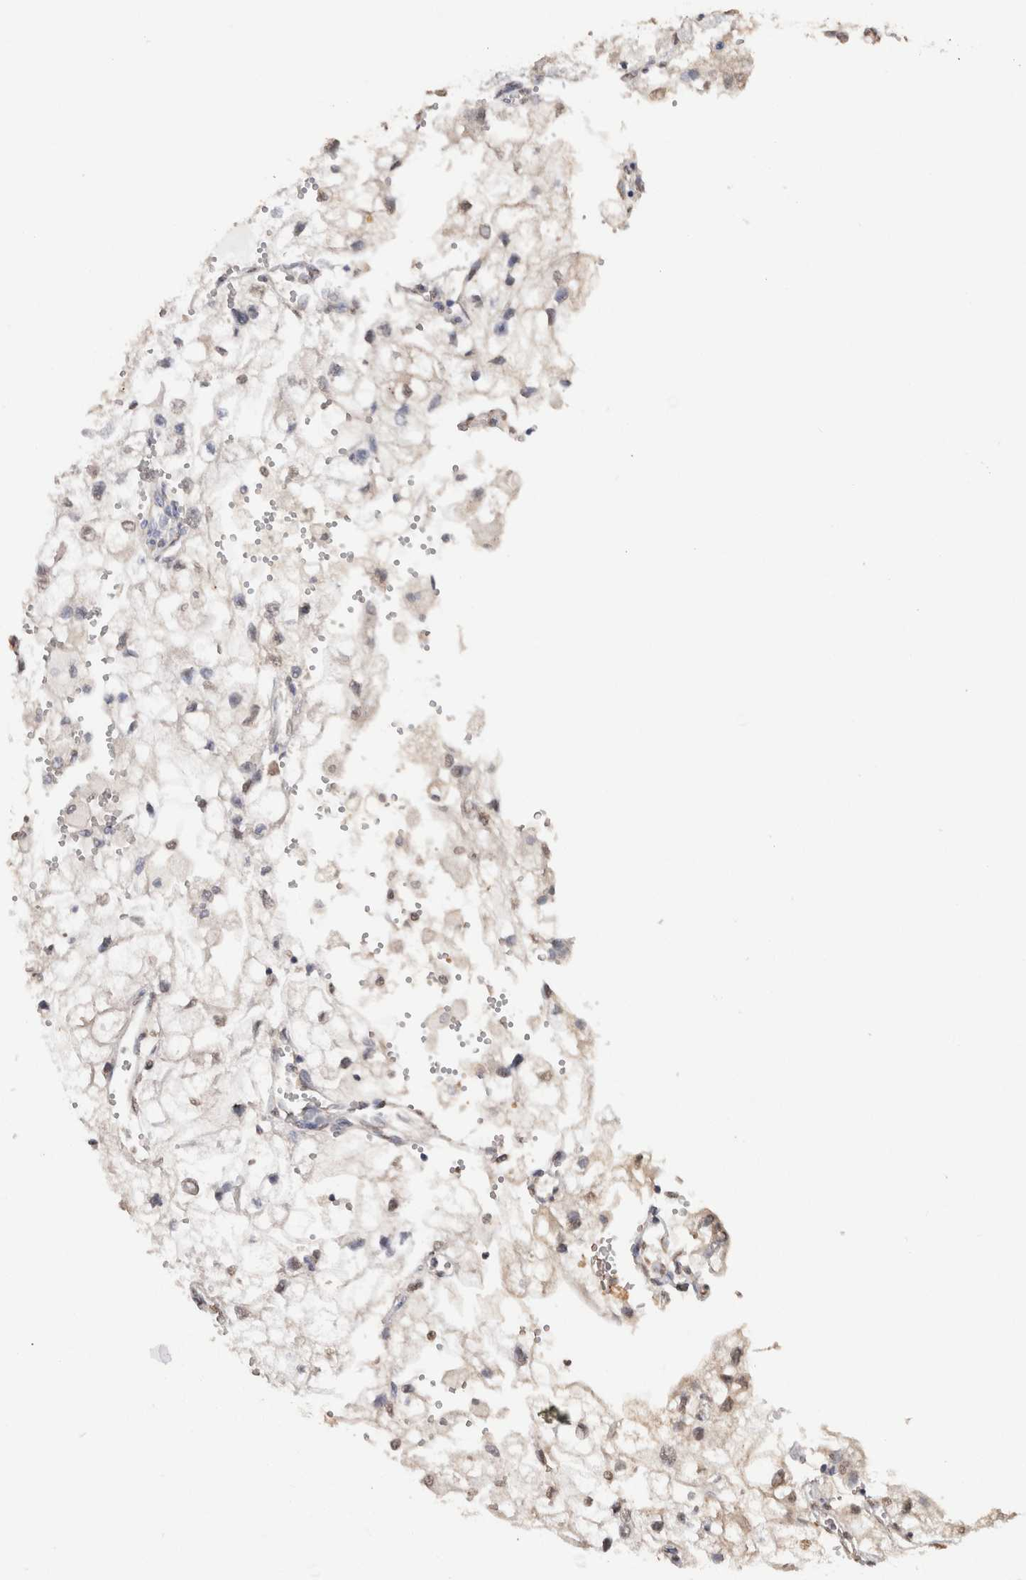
{"staining": {"intensity": "negative", "quantity": "none", "location": "none"}, "tissue": "renal cancer", "cell_type": "Tumor cells", "image_type": "cancer", "snomed": [{"axis": "morphology", "description": "Adenocarcinoma, NOS"}, {"axis": "topography", "description": "Kidney"}], "caption": "The IHC photomicrograph has no significant positivity in tumor cells of renal cancer tissue.", "gene": "LGALS2", "patient": {"sex": "female", "age": 70}}